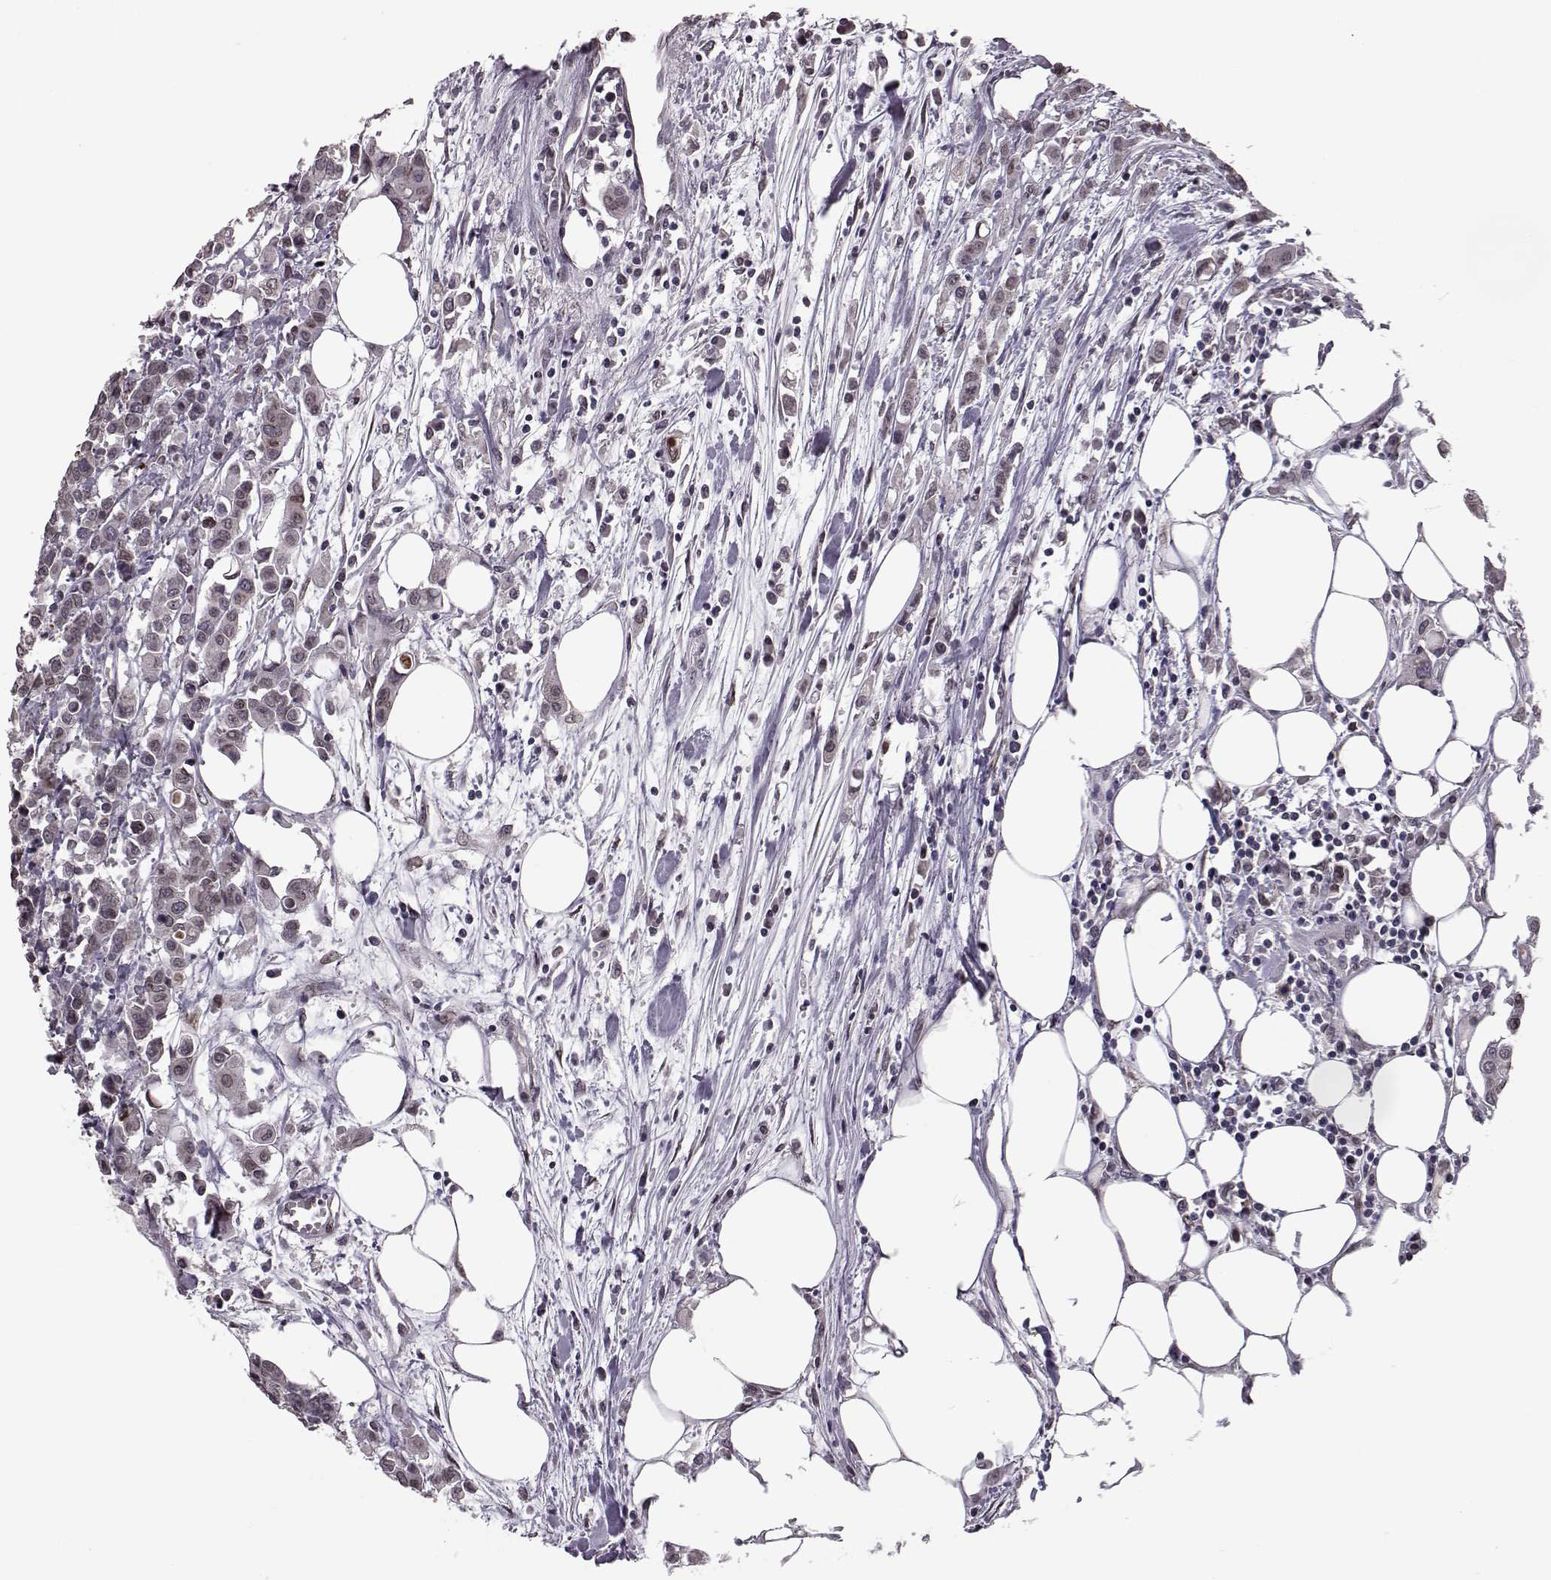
{"staining": {"intensity": "negative", "quantity": "none", "location": "none"}, "tissue": "carcinoid", "cell_type": "Tumor cells", "image_type": "cancer", "snomed": [{"axis": "morphology", "description": "Carcinoid, malignant, NOS"}, {"axis": "topography", "description": "Colon"}], "caption": "Tumor cells are negative for brown protein staining in carcinoid (malignant).", "gene": "NUP37", "patient": {"sex": "male", "age": 81}}